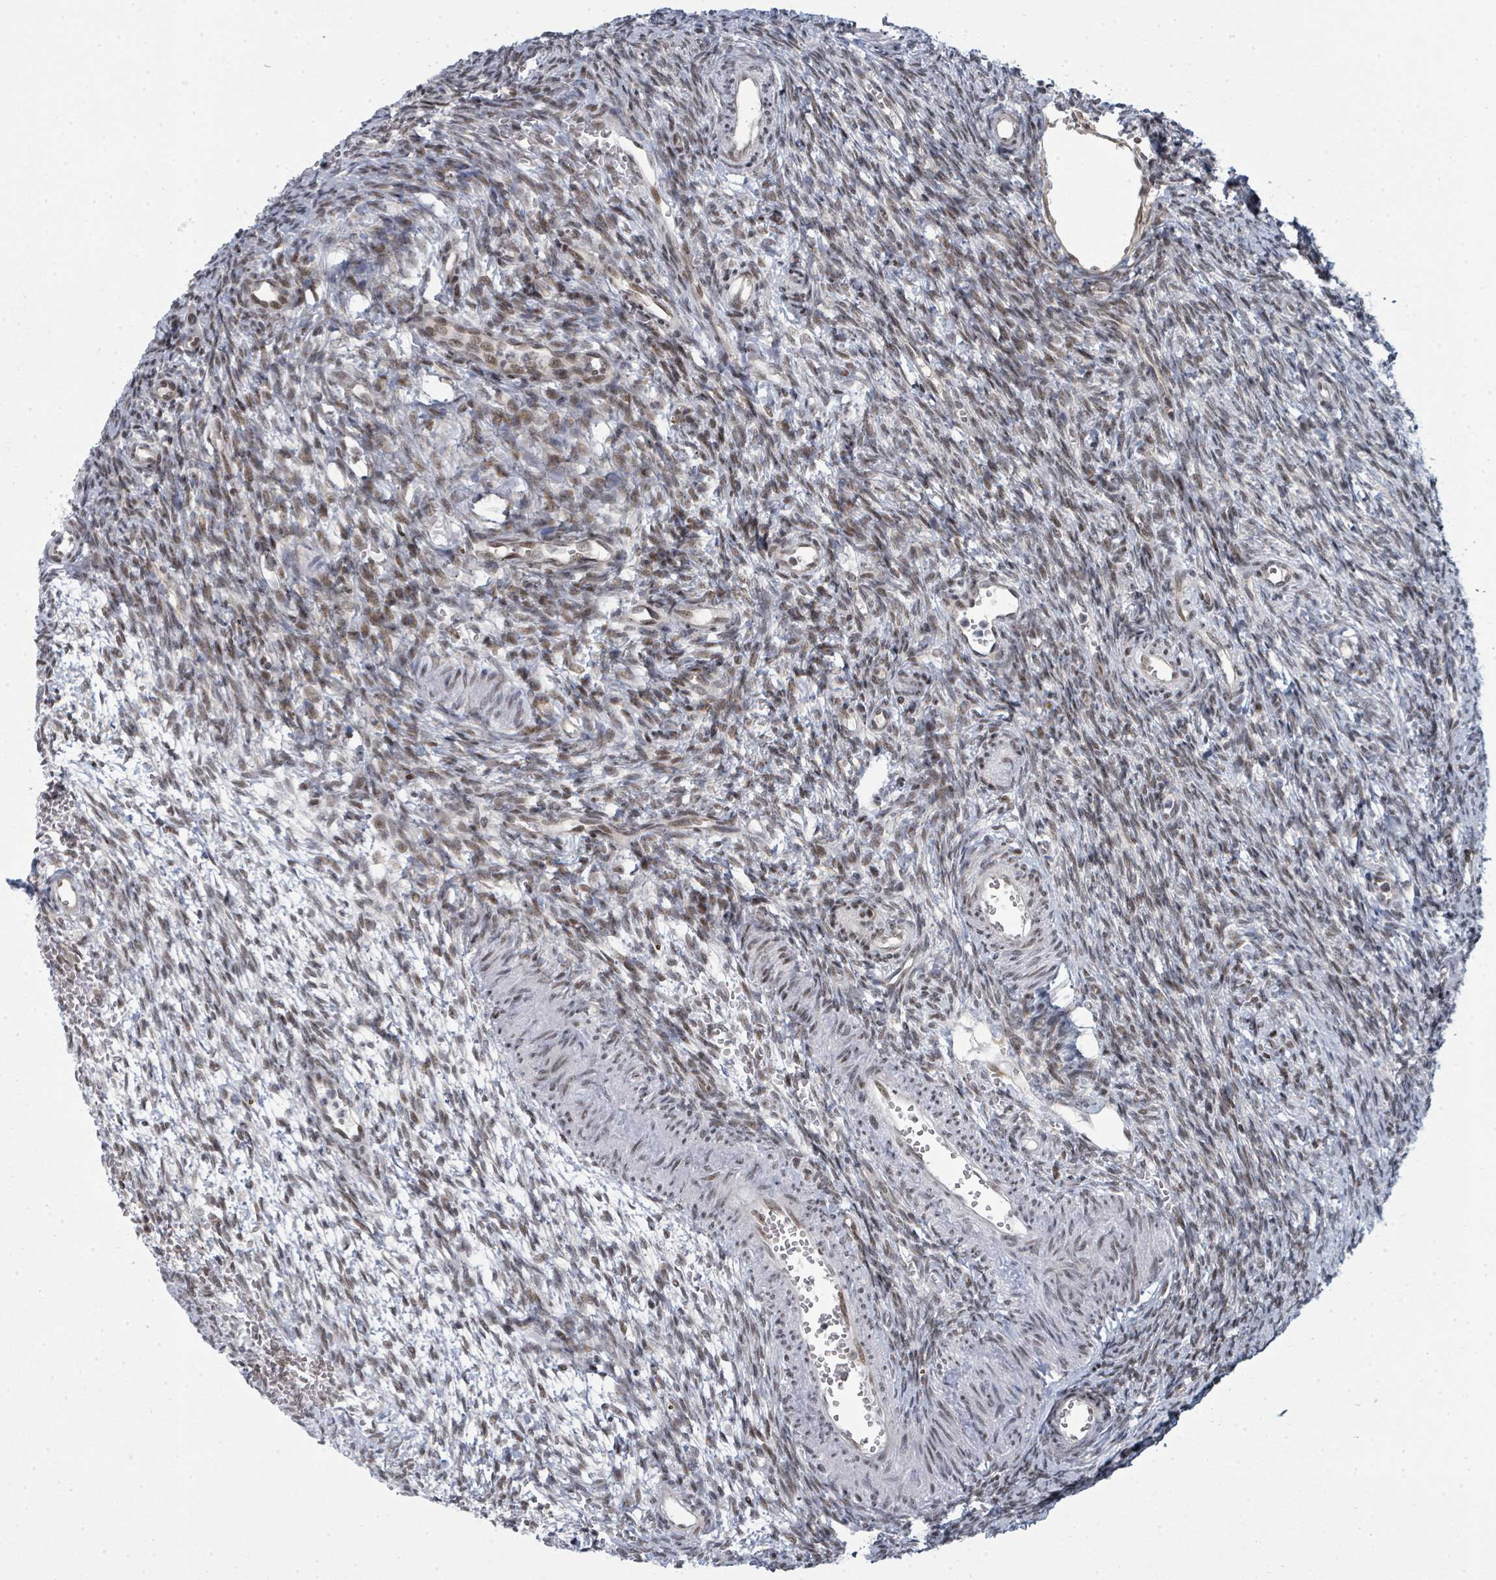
{"staining": {"intensity": "weak", "quantity": "25%-75%", "location": "nuclear"}, "tissue": "ovary", "cell_type": "Ovarian stroma cells", "image_type": "normal", "snomed": [{"axis": "morphology", "description": "Normal tissue, NOS"}, {"axis": "topography", "description": "Ovary"}], "caption": "A brown stain shows weak nuclear staining of a protein in ovarian stroma cells of benign human ovary. (IHC, brightfield microscopy, high magnification).", "gene": "PSMG2", "patient": {"sex": "female", "age": 39}}